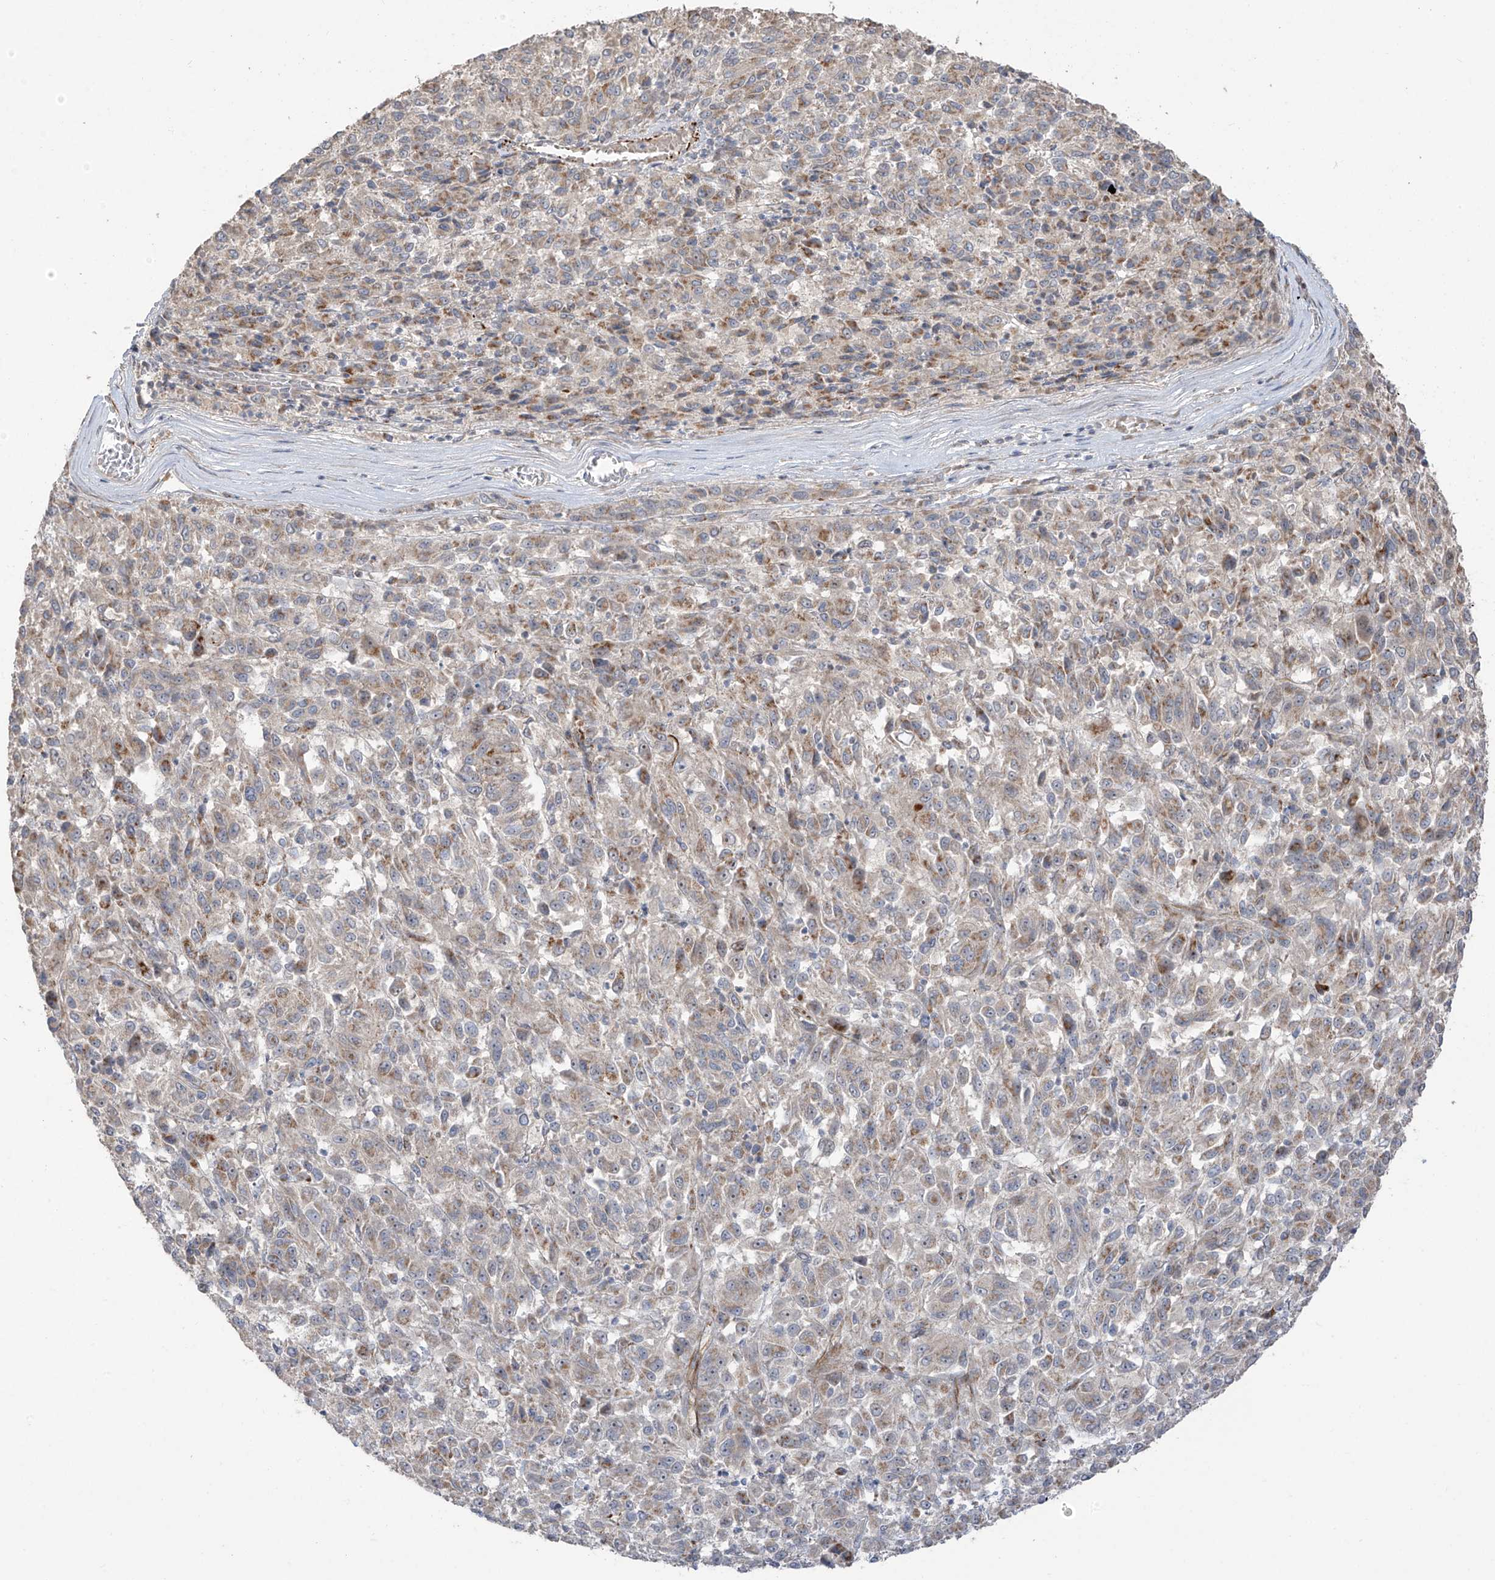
{"staining": {"intensity": "weak", "quantity": "25%-75%", "location": "cytoplasmic/membranous"}, "tissue": "melanoma", "cell_type": "Tumor cells", "image_type": "cancer", "snomed": [{"axis": "morphology", "description": "Malignant melanoma, Metastatic site"}, {"axis": "topography", "description": "Lung"}], "caption": "Immunohistochemical staining of malignant melanoma (metastatic site) displays low levels of weak cytoplasmic/membranous positivity in about 25%-75% of tumor cells. (Stains: DAB (3,3'-diaminobenzidine) in brown, nuclei in blue, Microscopy: brightfield microscopy at high magnification).", "gene": "DCDC2", "patient": {"sex": "male", "age": 64}}